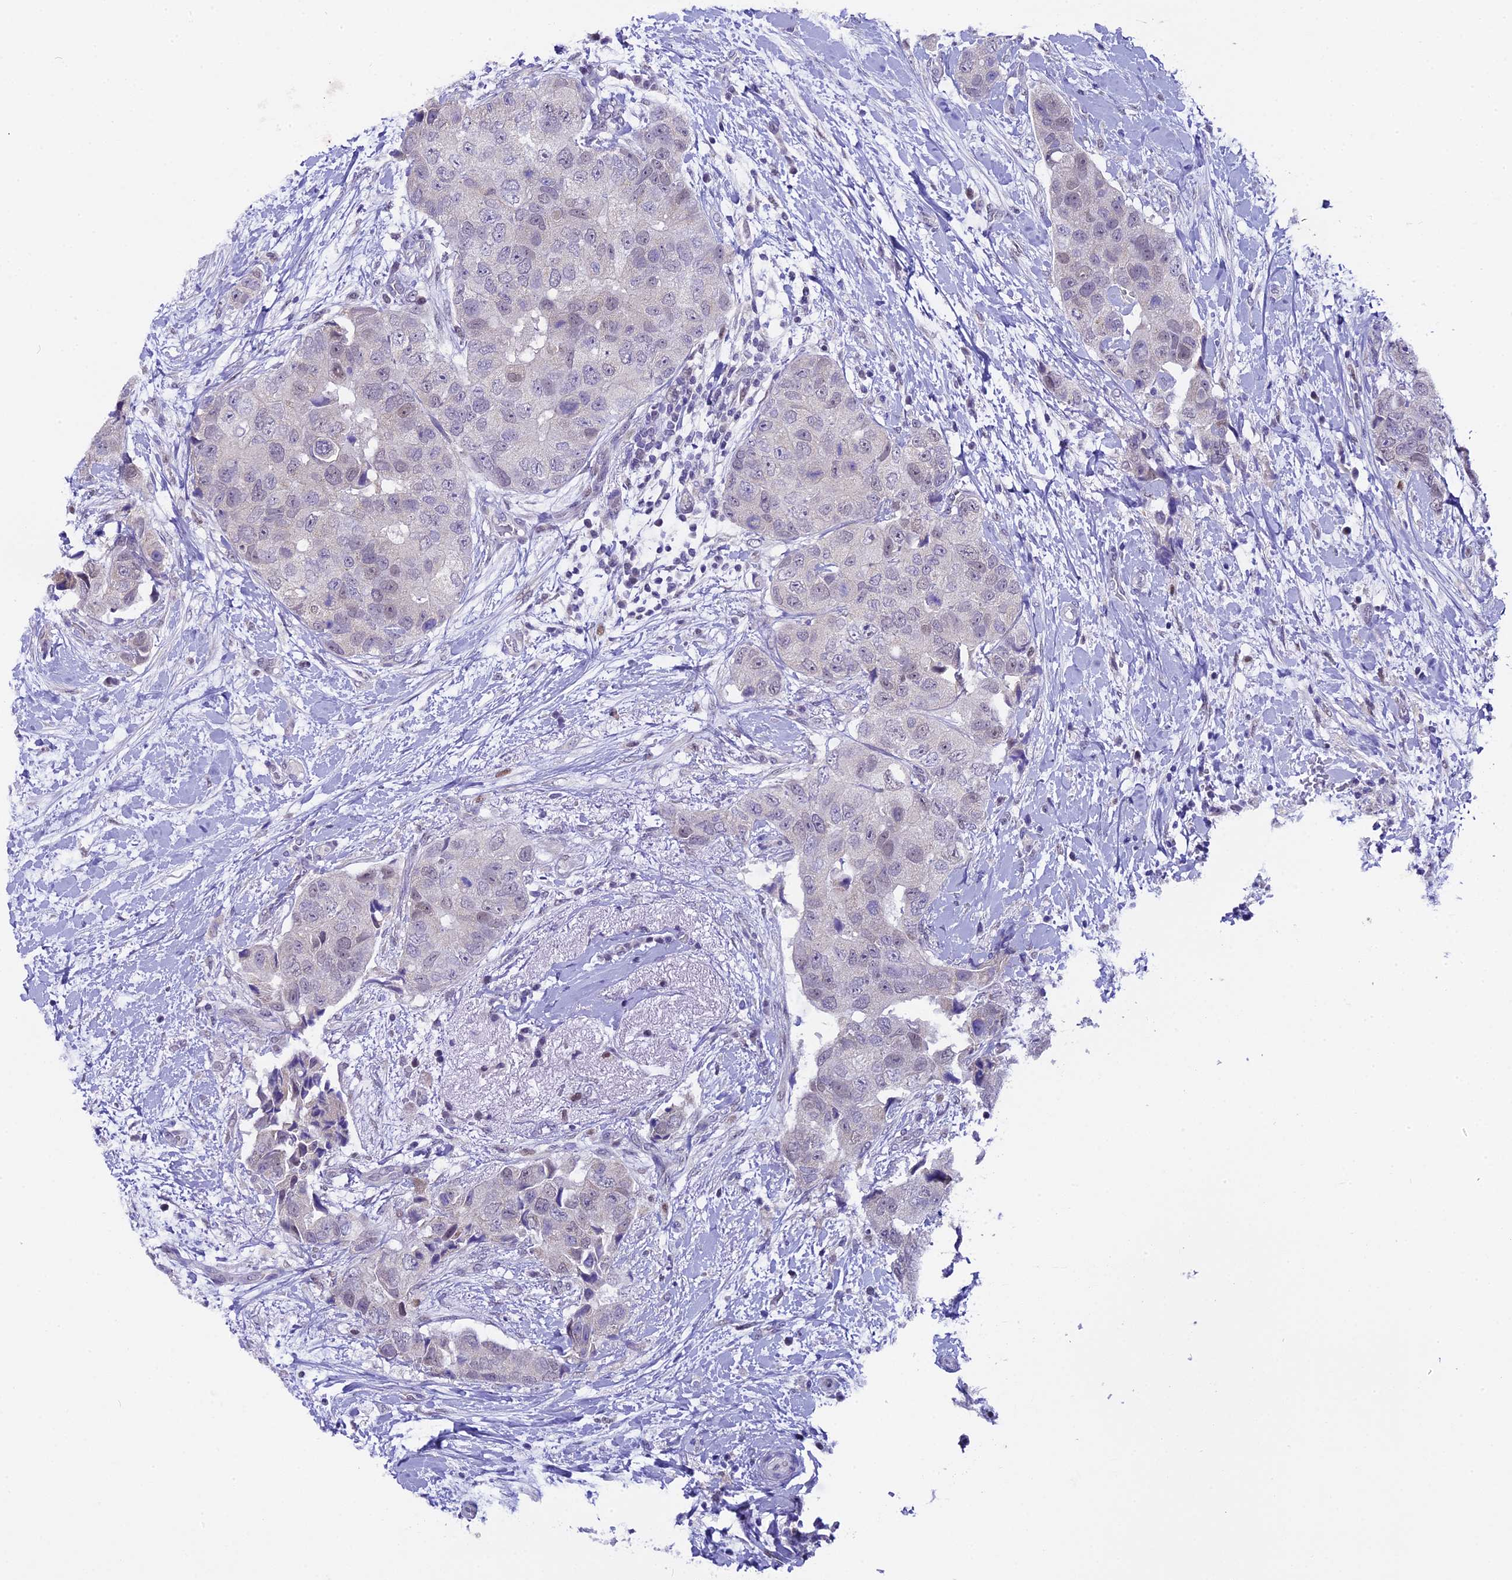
{"staining": {"intensity": "negative", "quantity": "none", "location": "none"}, "tissue": "breast cancer", "cell_type": "Tumor cells", "image_type": "cancer", "snomed": [{"axis": "morphology", "description": "Normal tissue, NOS"}, {"axis": "morphology", "description": "Duct carcinoma"}, {"axis": "topography", "description": "Breast"}], "caption": "There is no significant expression in tumor cells of breast cancer (infiltrating ductal carcinoma).", "gene": "OSGEP", "patient": {"sex": "female", "age": 62}}